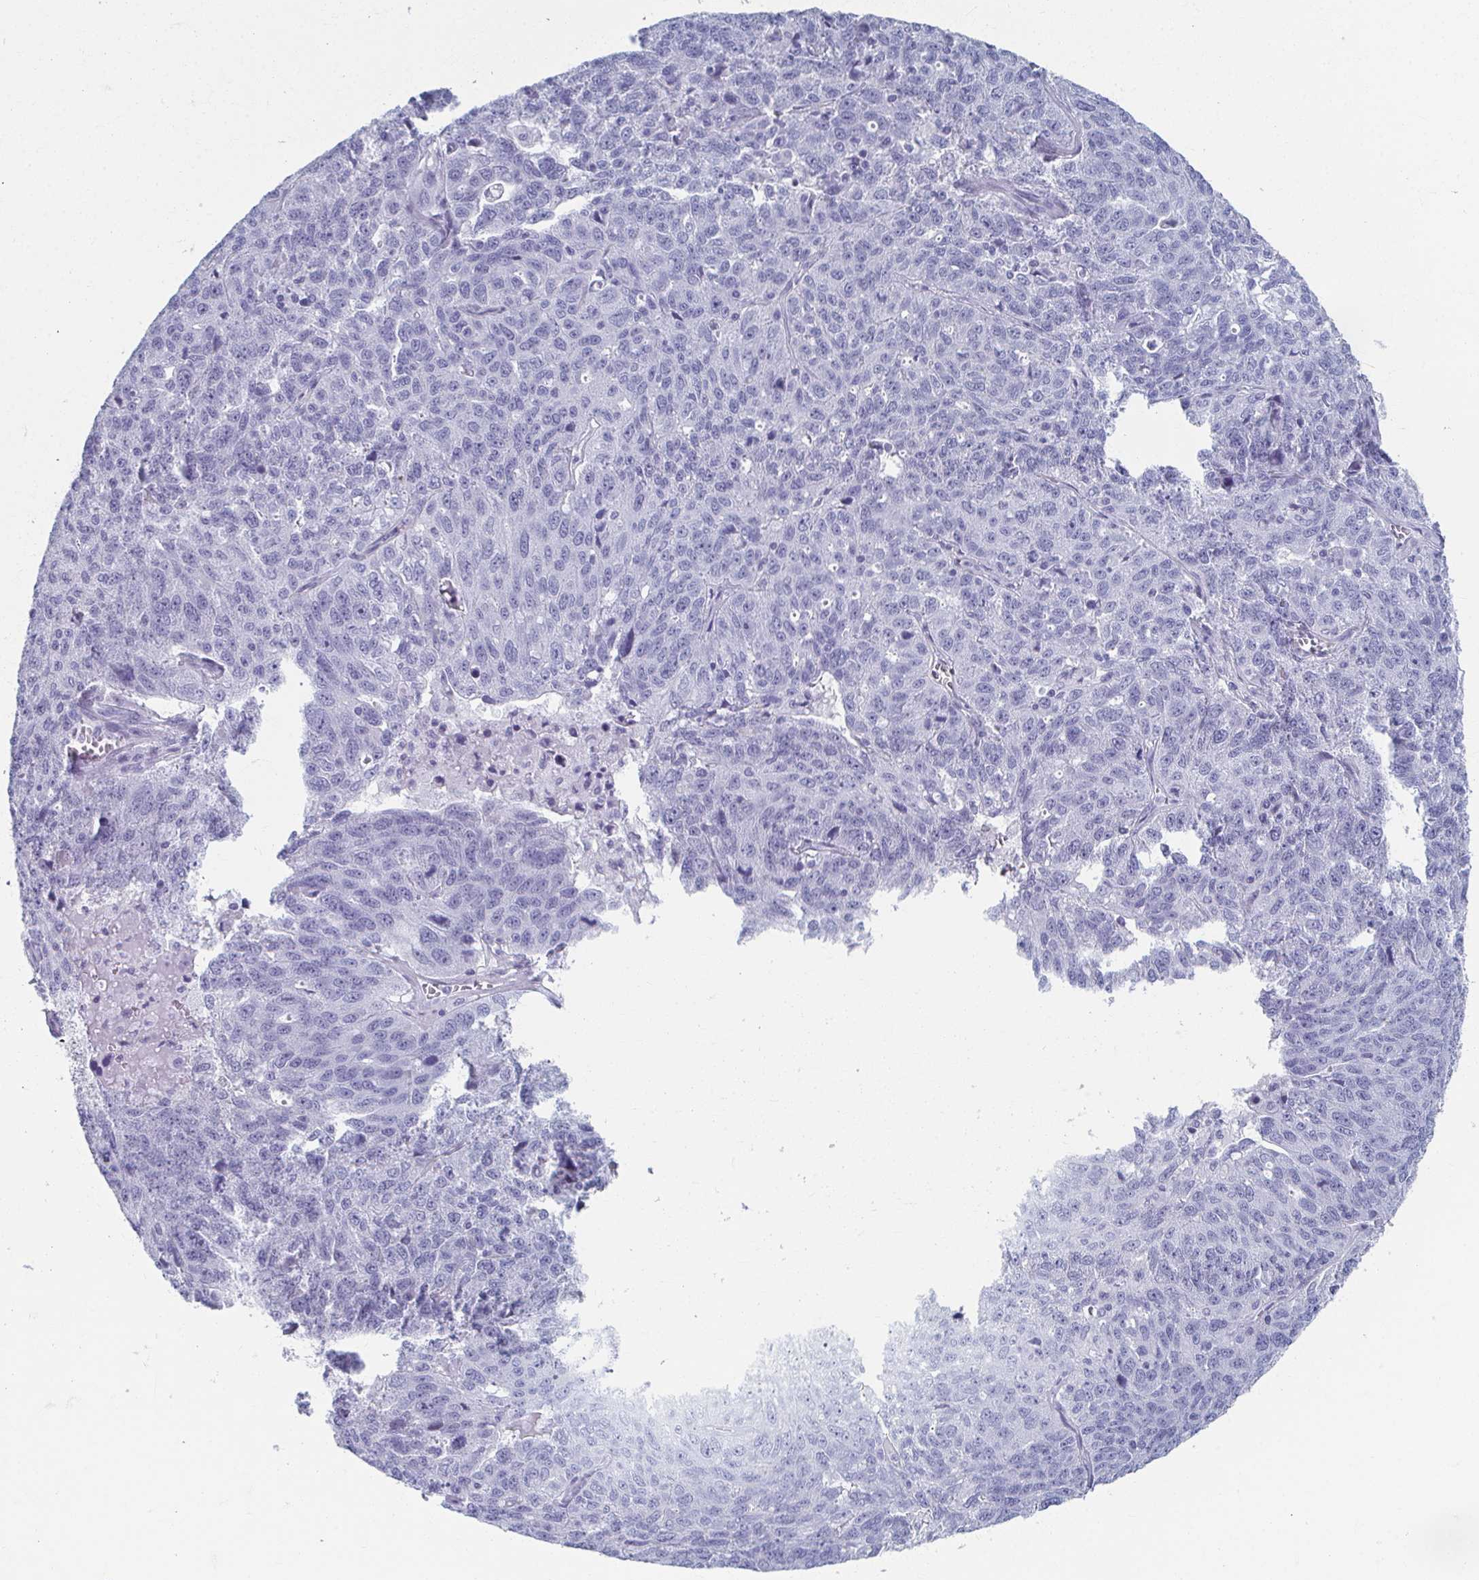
{"staining": {"intensity": "negative", "quantity": "none", "location": "none"}, "tissue": "ovarian cancer", "cell_type": "Tumor cells", "image_type": "cancer", "snomed": [{"axis": "morphology", "description": "Cystadenocarcinoma, serous, NOS"}, {"axis": "topography", "description": "Ovary"}], "caption": "Ovarian cancer stained for a protein using immunohistochemistry shows no staining tumor cells.", "gene": "GHRL", "patient": {"sex": "female", "age": 71}}